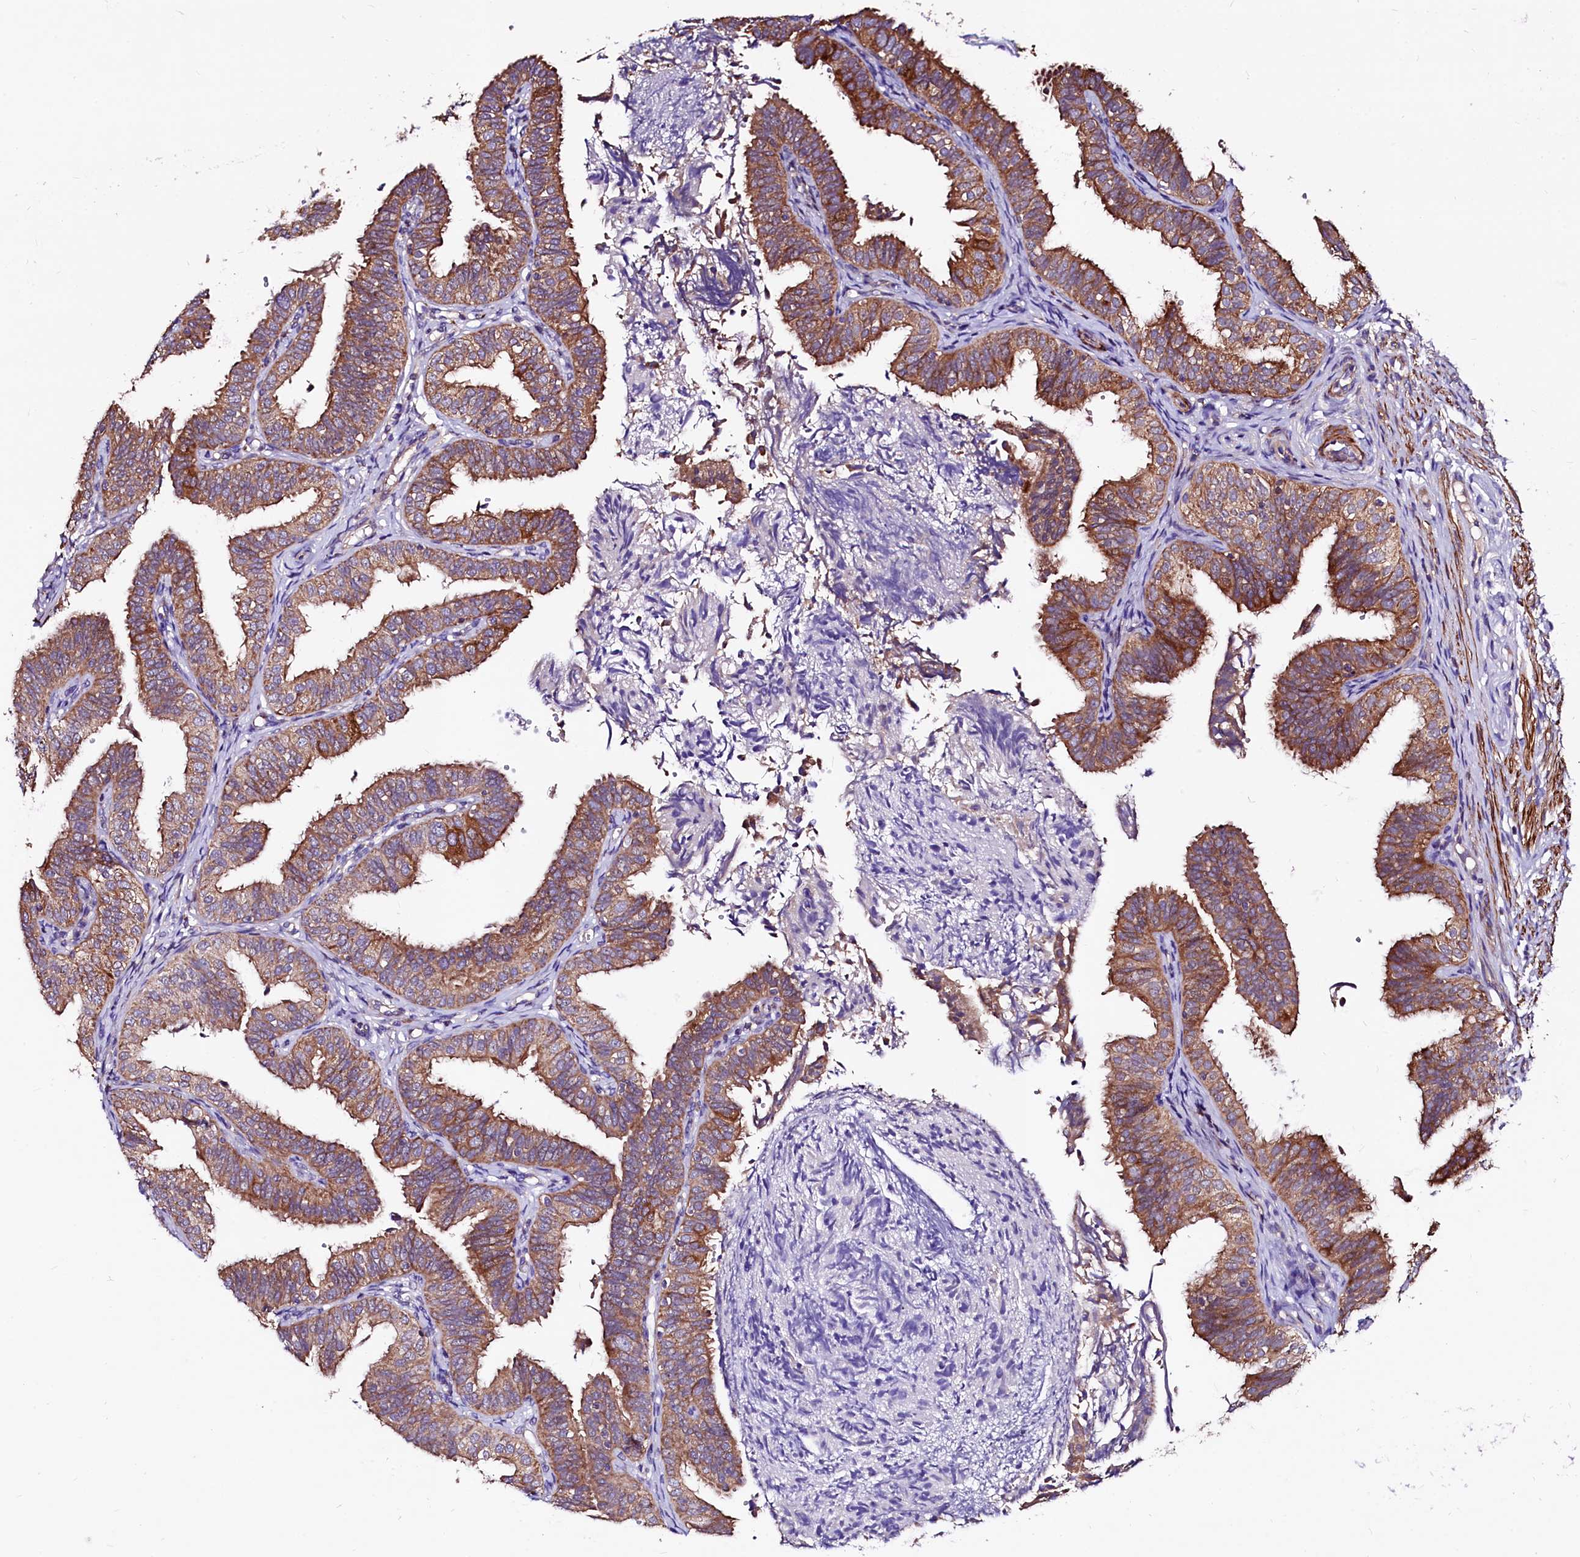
{"staining": {"intensity": "moderate", "quantity": ">75%", "location": "cytoplasmic/membranous"}, "tissue": "fallopian tube", "cell_type": "Glandular cells", "image_type": "normal", "snomed": [{"axis": "morphology", "description": "Normal tissue, NOS"}, {"axis": "topography", "description": "Fallopian tube"}], "caption": "Fallopian tube stained for a protein shows moderate cytoplasmic/membranous positivity in glandular cells. (Brightfield microscopy of DAB IHC at high magnification).", "gene": "CIAO3", "patient": {"sex": "female", "age": 35}}